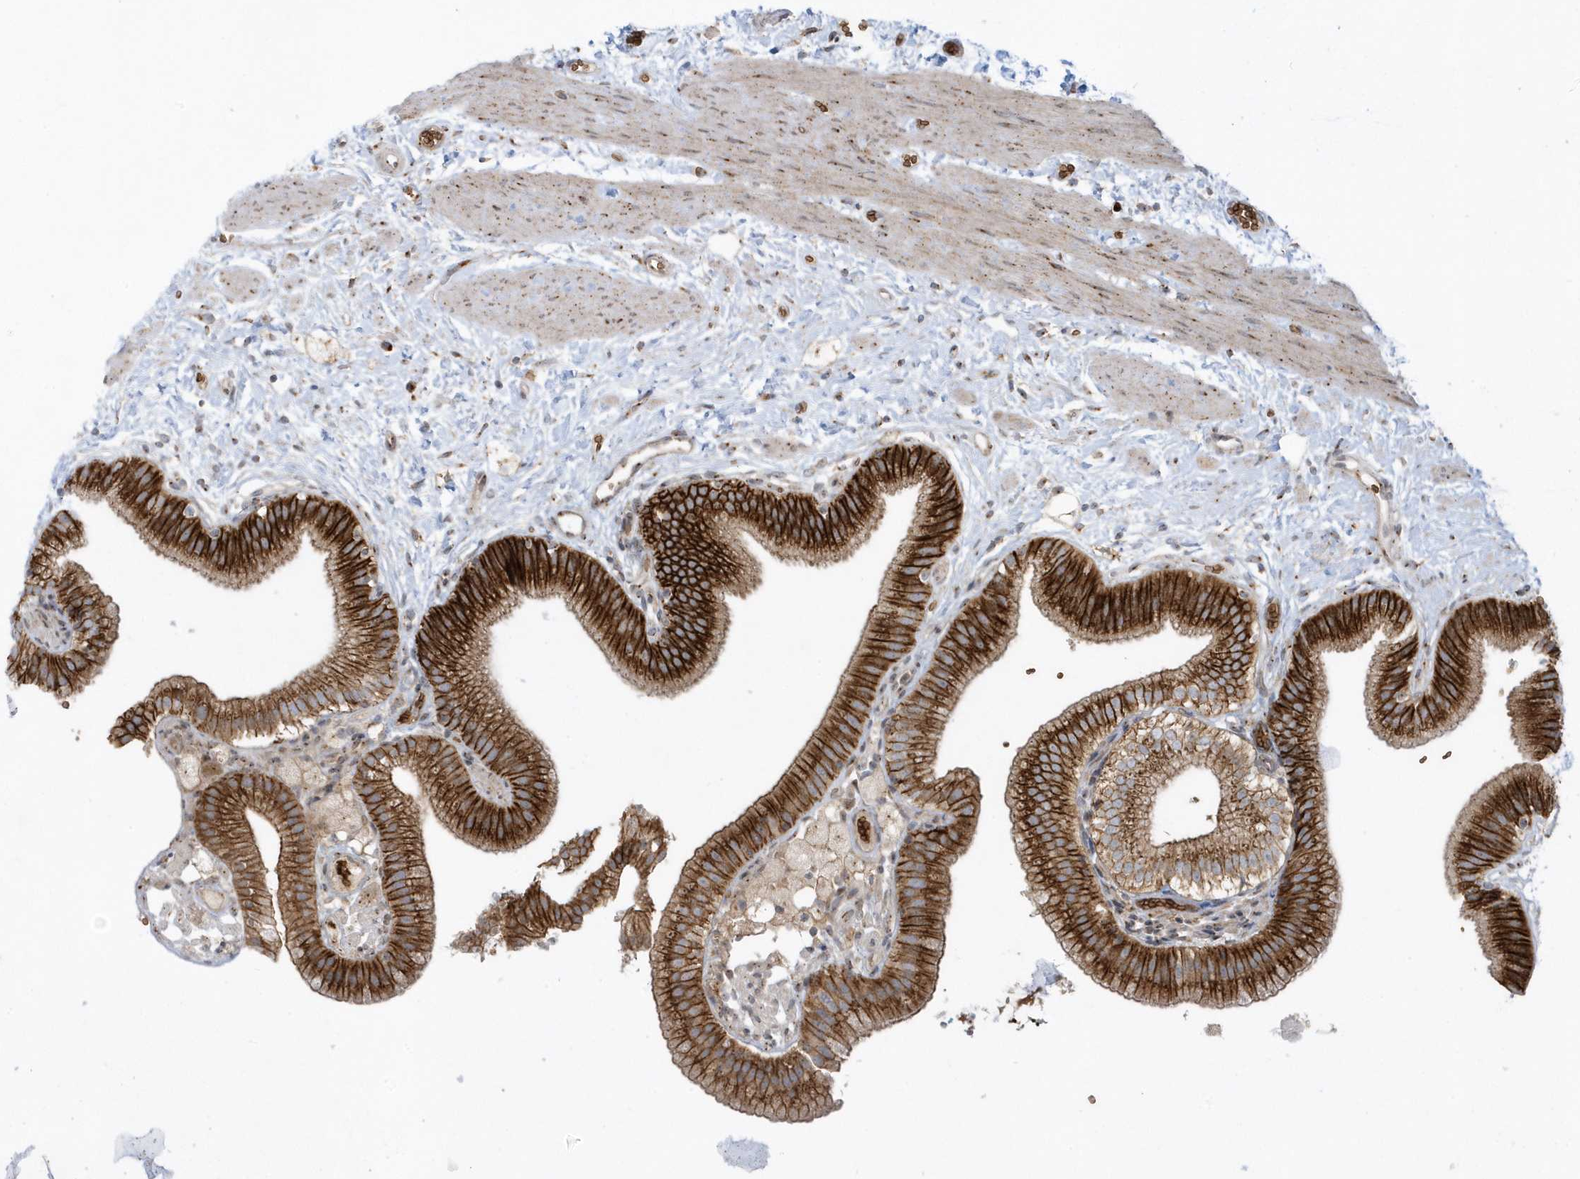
{"staining": {"intensity": "strong", "quantity": ">75%", "location": "cytoplasmic/membranous"}, "tissue": "gallbladder", "cell_type": "Glandular cells", "image_type": "normal", "snomed": [{"axis": "morphology", "description": "Normal tissue, NOS"}, {"axis": "topography", "description": "Gallbladder"}], "caption": "A brown stain labels strong cytoplasmic/membranous positivity of a protein in glandular cells of normal gallbladder.", "gene": "RPP40", "patient": {"sex": "male", "age": 55}}